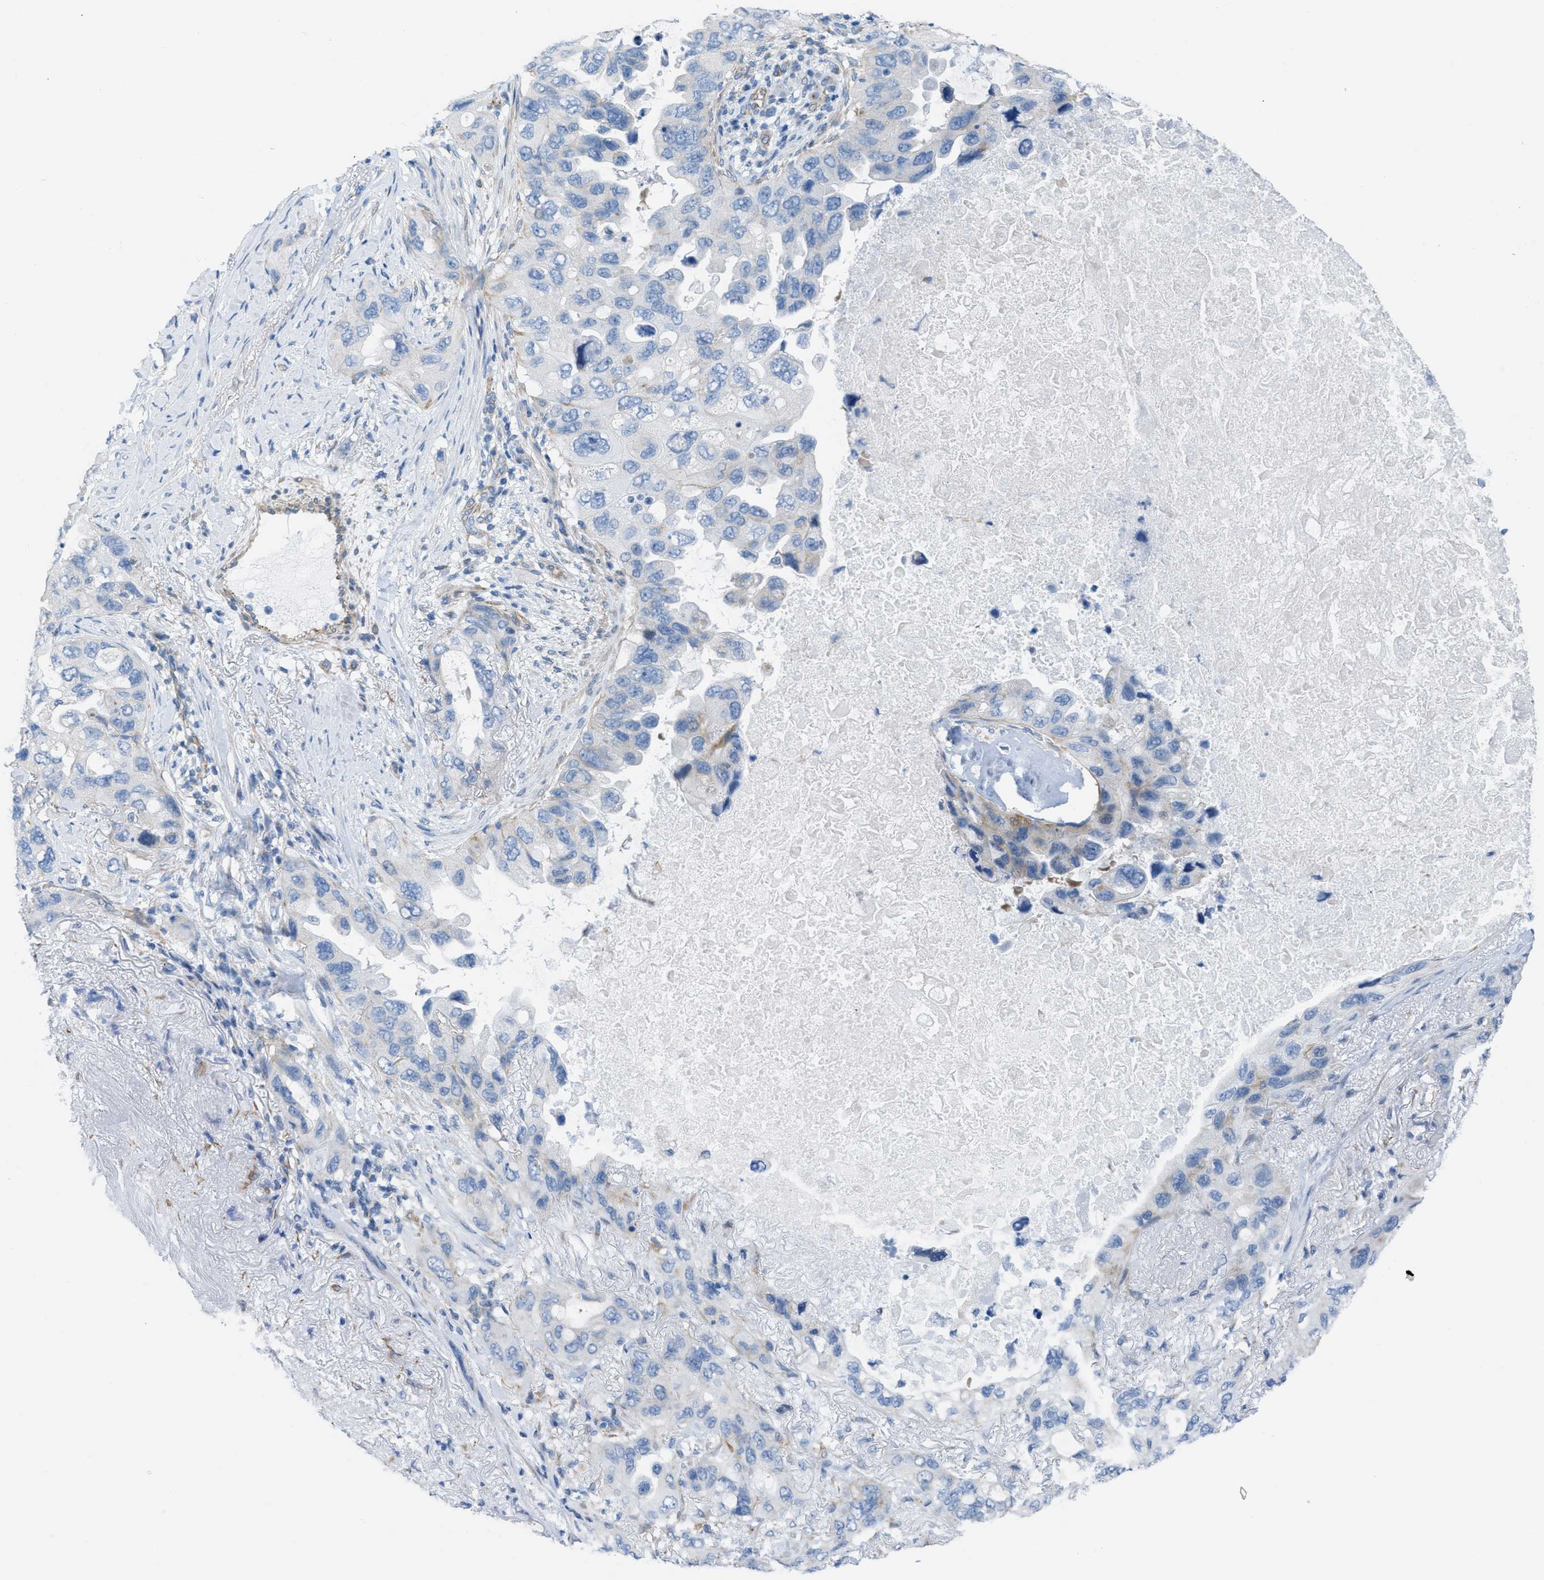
{"staining": {"intensity": "negative", "quantity": "none", "location": "none"}, "tissue": "lung cancer", "cell_type": "Tumor cells", "image_type": "cancer", "snomed": [{"axis": "morphology", "description": "Squamous cell carcinoma, NOS"}, {"axis": "topography", "description": "Lung"}], "caption": "The IHC image has no significant staining in tumor cells of squamous cell carcinoma (lung) tissue. (DAB immunohistochemistry (IHC) with hematoxylin counter stain).", "gene": "SLC12A1", "patient": {"sex": "female", "age": 73}}